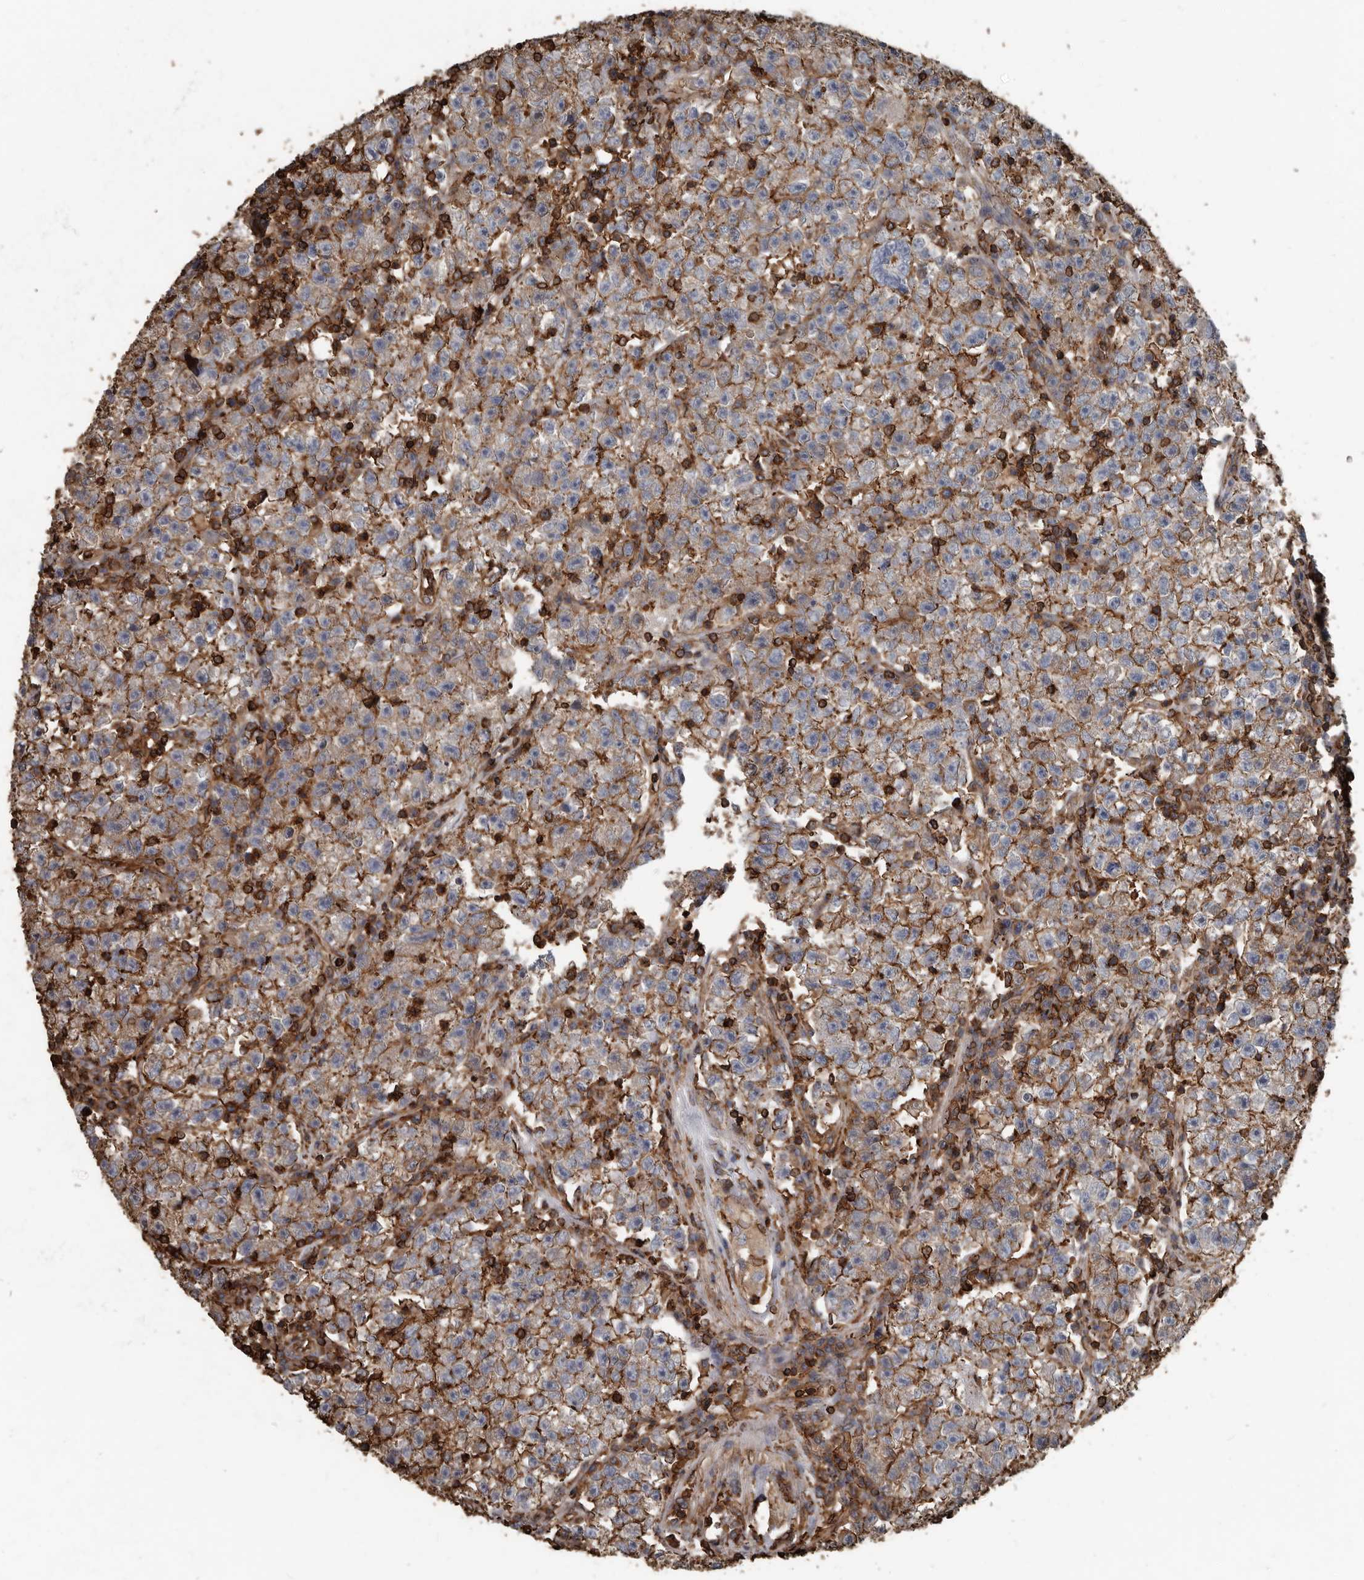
{"staining": {"intensity": "moderate", "quantity": "25%-75%", "location": "cytoplasmic/membranous"}, "tissue": "testis cancer", "cell_type": "Tumor cells", "image_type": "cancer", "snomed": [{"axis": "morphology", "description": "Seminoma, NOS"}, {"axis": "topography", "description": "Testis"}], "caption": "Immunohistochemical staining of testis cancer displays medium levels of moderate cytoplasmic/membranous protein positivity in about 25%-75% of tumor cells. (brown staining indicates protein expression, while blue staining denotes nuclei).", "gene": "DENND6B", "patient": {"sex": "male", "age": 22}}